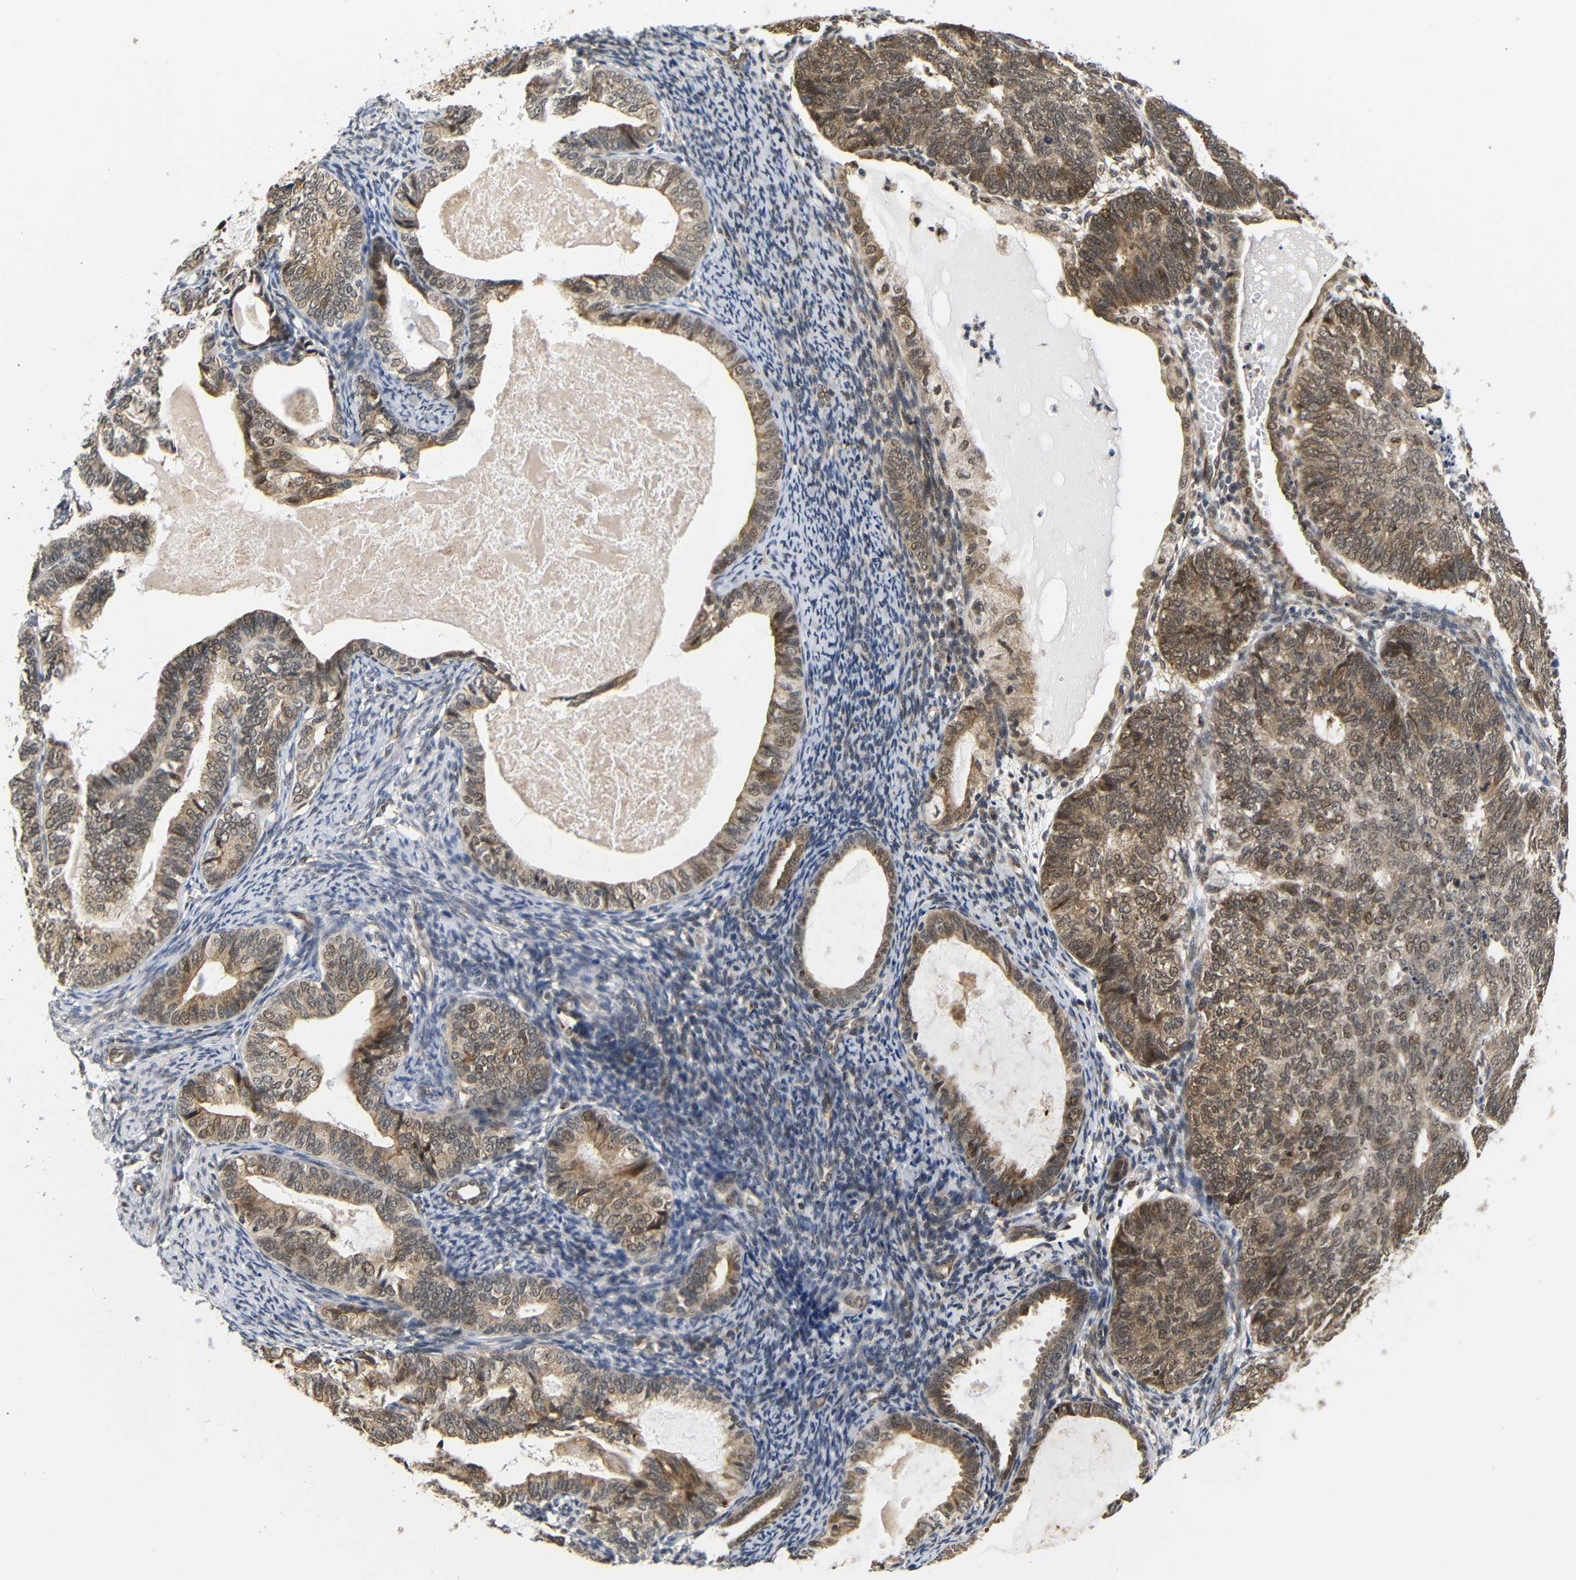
{"staining": {"intensity": "moderate", "quantity": ">75%", "location": "cytoplasmic/membranous,nuclear"}, "tissue": "endometrial cancer", "cell_type": "Tumor cells", "image_type": "cancer", "snomed": [{"axis": "morphology", "description": "Adenocarcinoma, NOS"}, {"axis": "topography", "description": "Uterus"}], "caption": "This is an image of immunohistochemistry (IHC) staining of adenocarcinoma (endometrial), which shows moderate staining in the cytoplasmic/membranous and nuclear of tumor cells.", "gene": "GJA5", "patient": {"sex": "female", "age": 60}}